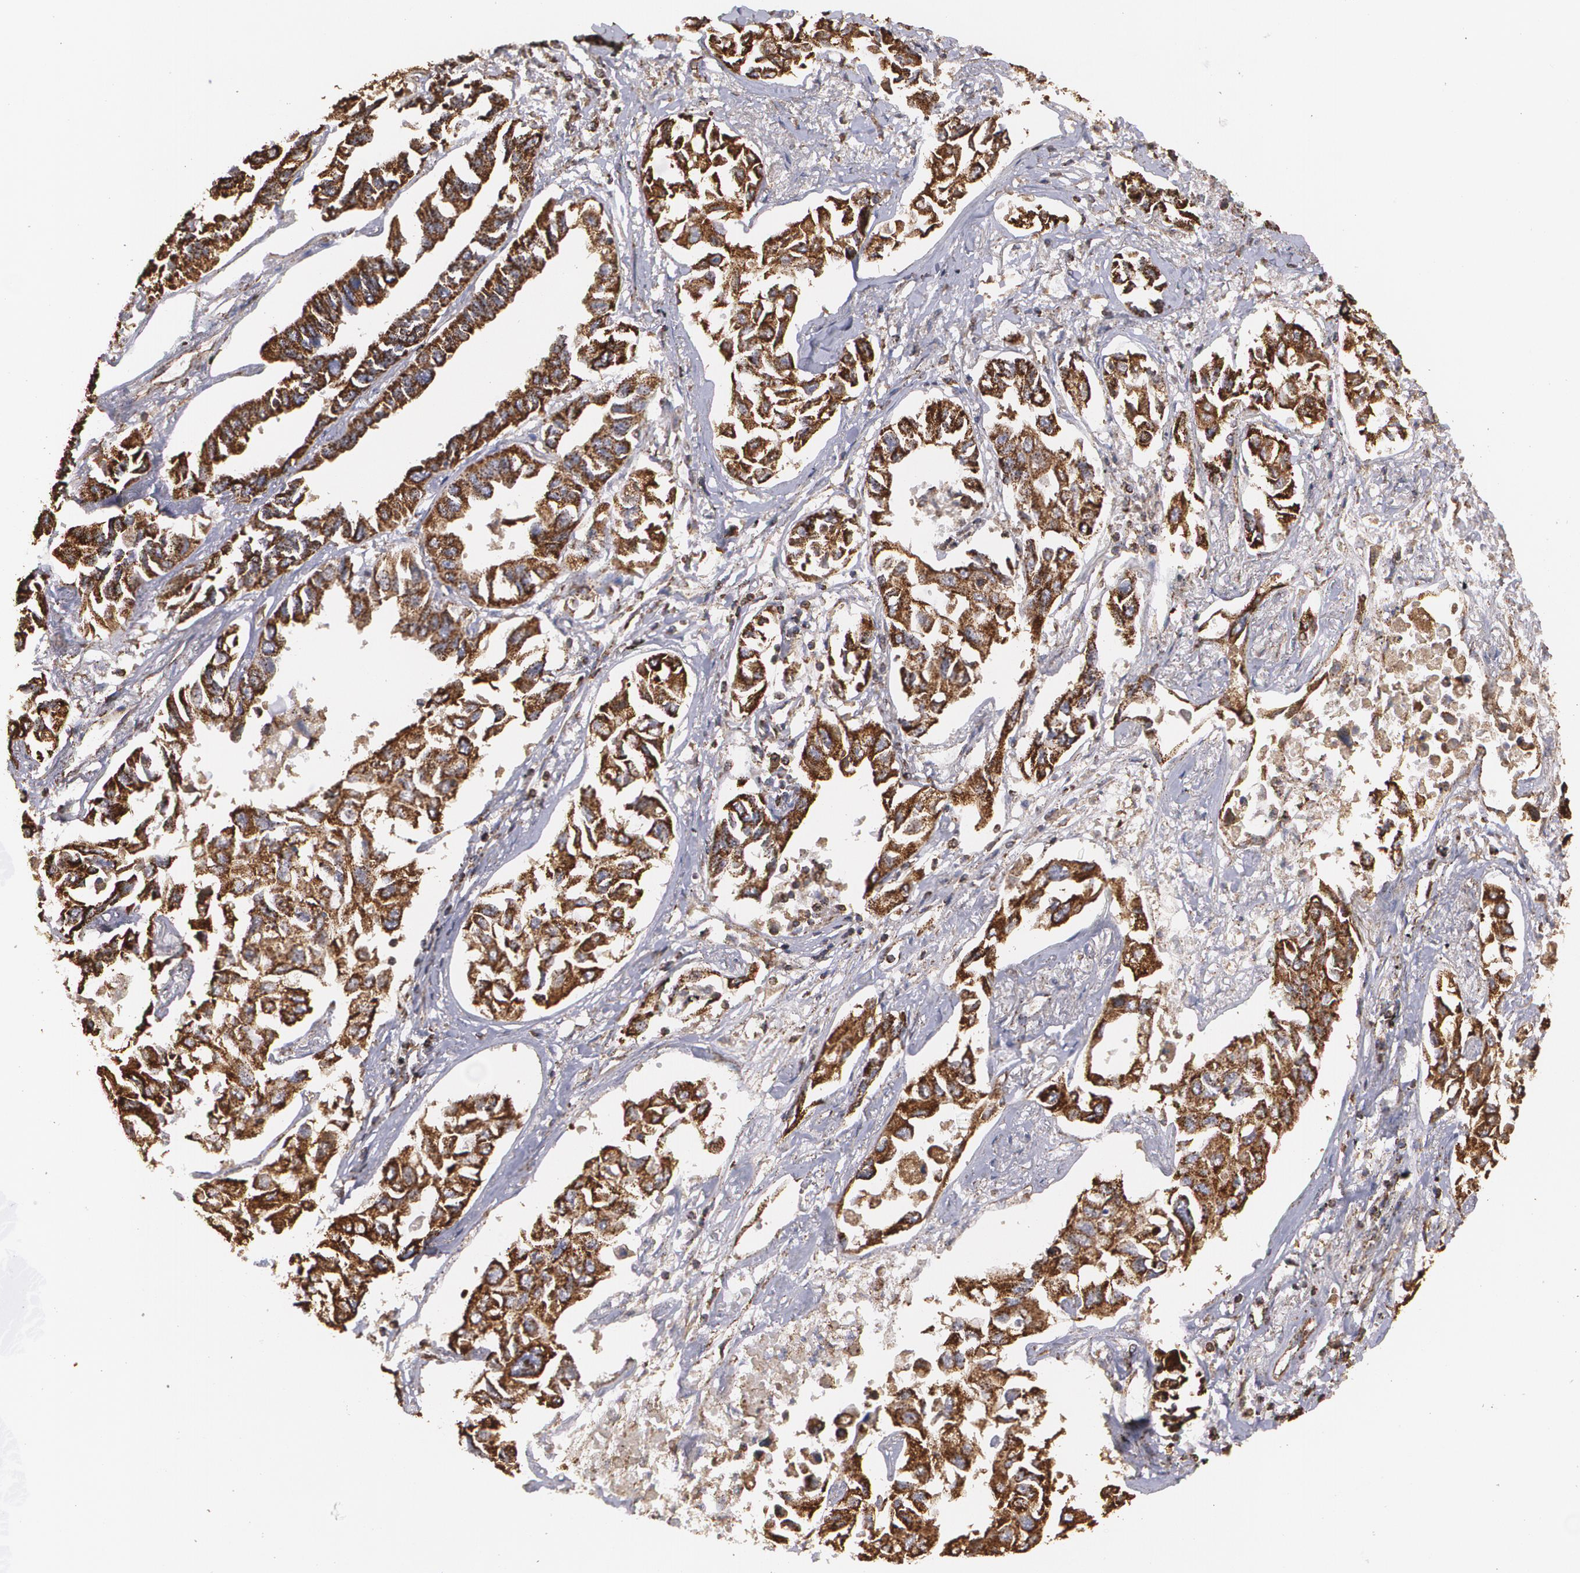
{"staining": {"intensity": "strong", "quantity": ">75%", "location": "cytoplasmic/membranous"}, "tissue": "lung cancer", "cell_type": "Tumor cells", "image_type": "cancer", "snomed": [{"axis": "morphology", "description": "Adenocarcinoma, NOS"}, {"axis": "topography", "description": "Lung"}], "caption": "A photomicrograph of human lung adenocarcinoma stained for a protein reveals strong cytoplasmic/membranous brown staining in tumor cells. (DAB IHC with brightfield microscopy, high magnification).", "gene": "HSPD1", "patient": {"sex": "male", "age": 64}}